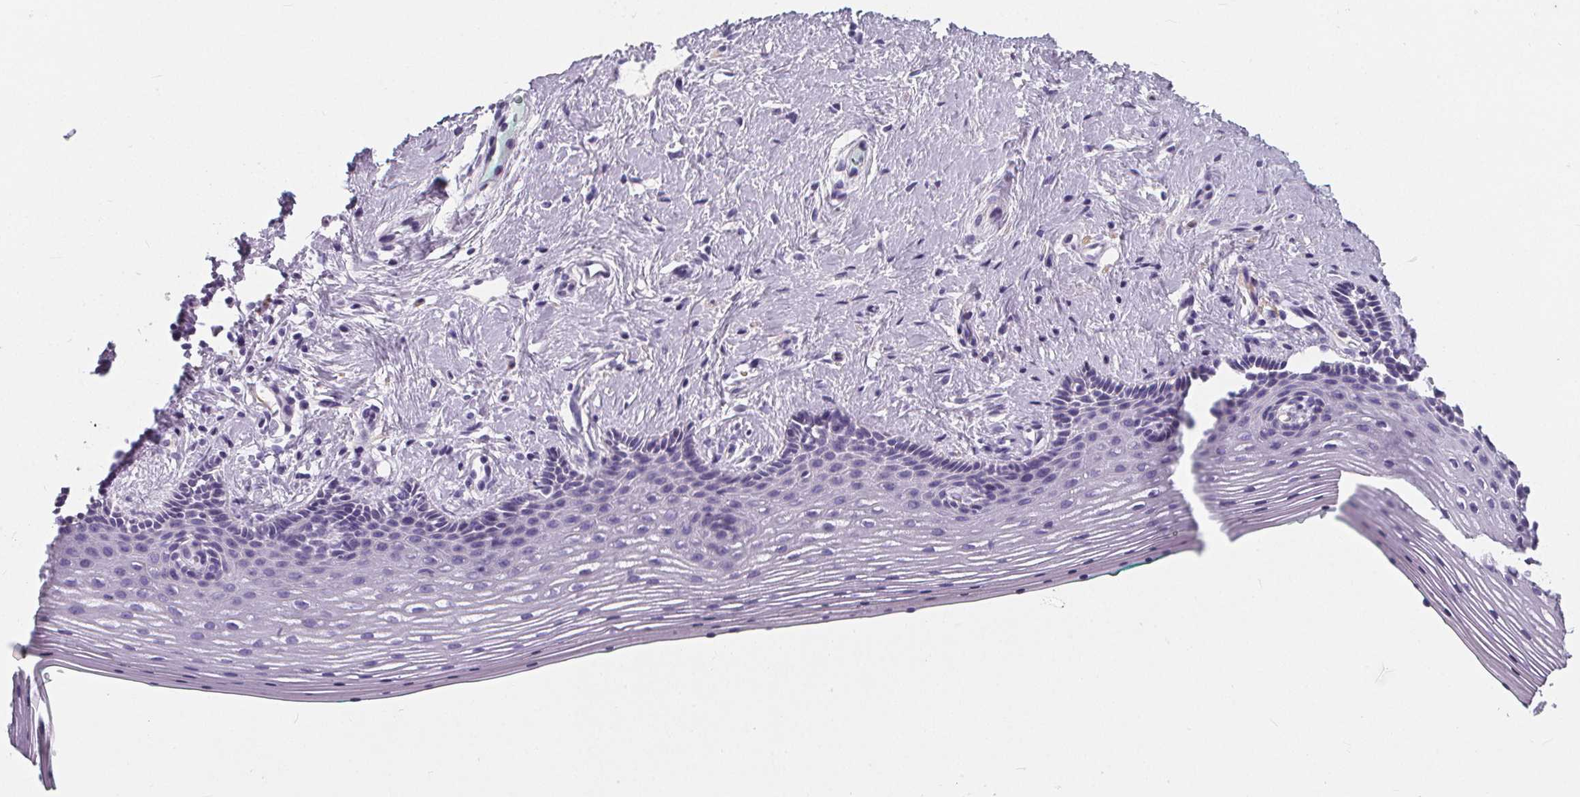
{"staining": {"intensity": "negative", "quantity": "none", "location": "none"}, "tissue": "vagina", "cell_type": "Squamous epithelial cells", "image_type": "normal", "snomed": [{"axis": "morphology", "description": "Normal tissue, NOS"}, {"axis": "topography", "description": "Vagina"}], "caption": "An immunohistochemistry (IHC) micrograph of unremarkable vagina is shown. There is no staining in squamous epithelial cells of vagina. (Immunohistochemistry, brightfield microscopy, high magnification).", "gene": "ADRB1", "patient": {"sex": "female", "age": 42}}